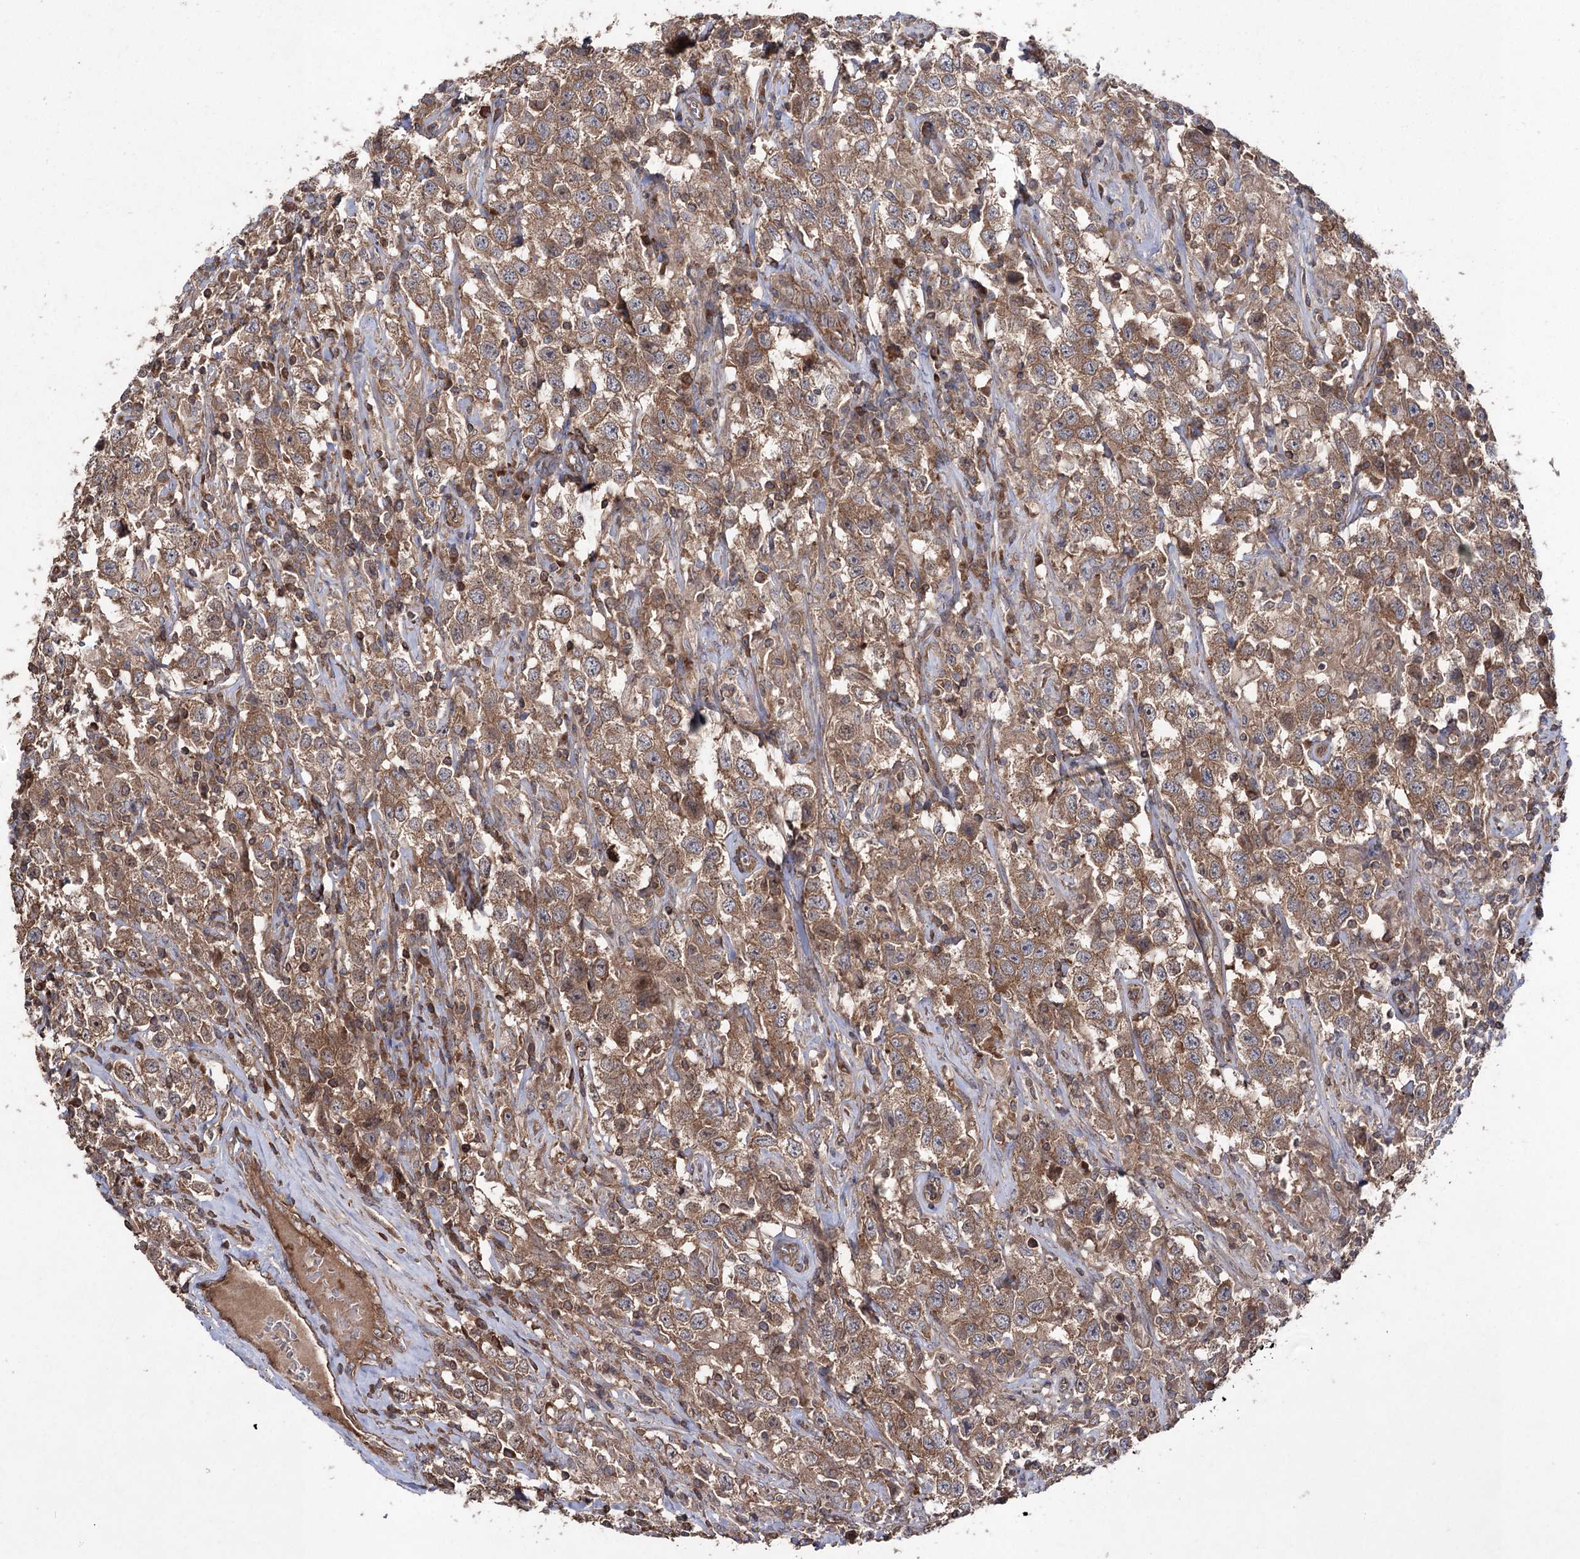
{"staining": {"intensity": "moderate", "quantity": ">75%", "location": "cytoplasmic/membranous"}, "tissue": "testis cancer", "cell_type": "Tumor cells", "image_type": "cancer", "snomed": [{"axis": "morphology", "description": "Seminoma, NOS"}, {"axis": "topography", "description": "Testis"}], "caption": "Brown immunohistochemical staining in testis cancer exhibits moderate cytoplasmic/membranous staining in about >75% of tumor cells.", "gene": "LARS2", "patient": {"sex": "male", "age": 41}}